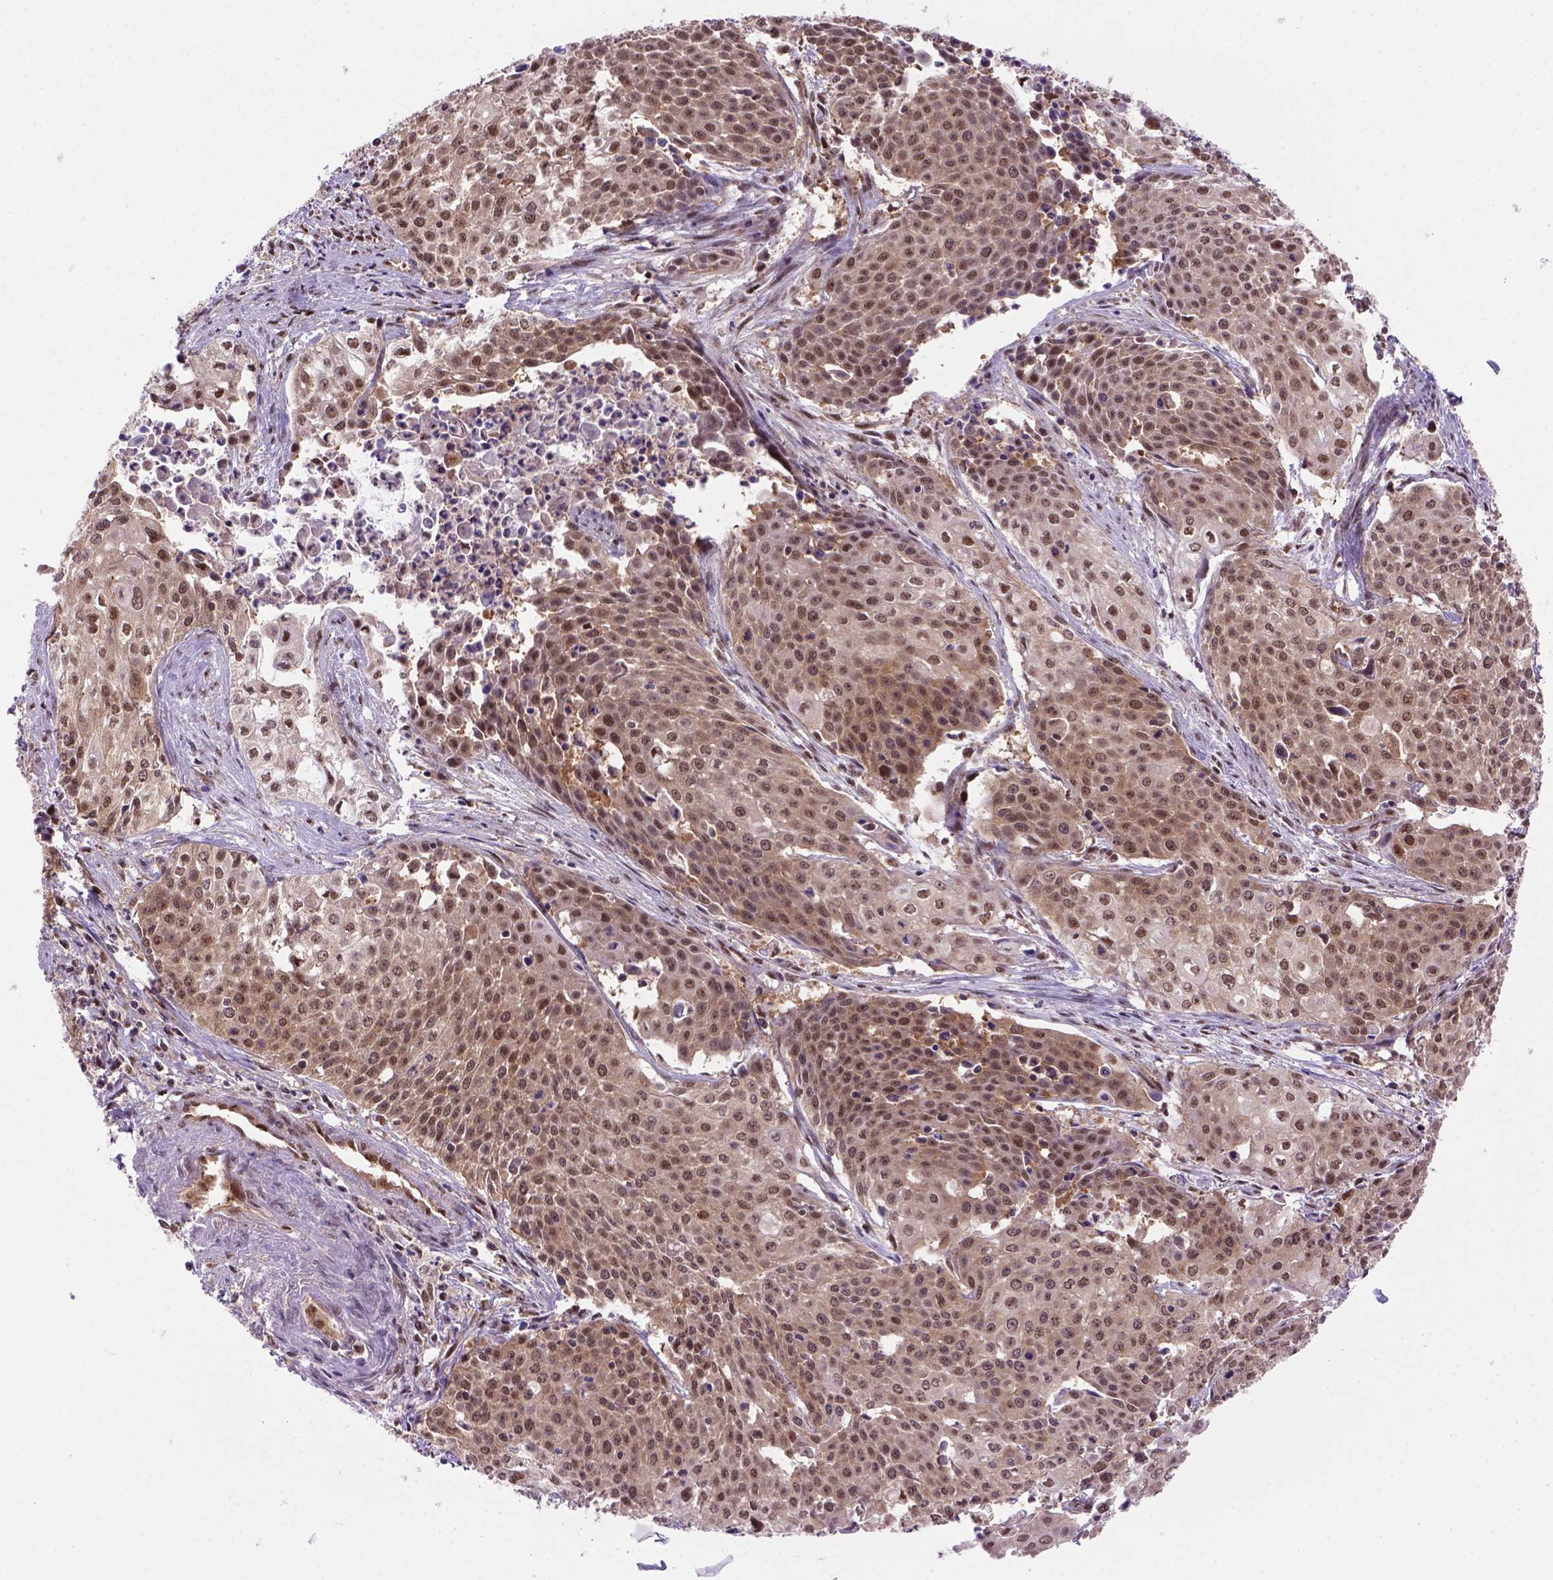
{"staining": {"intensity": "moderate", "quantity": ">75%", "location": "cytoplasmic/membranous,nuclear"}, "tissue": "cervical cancer", "cell_type": "Tumor cells", "image_type": "cancer", "snomed": [{"axis": "morphology", "description": "Squamous cell carcinoma, NOS"}, {"axis": "topography", "description": "Cervix"}], "caption": "Immunohistochemical staining of human cervical squamous cell carcinoma demonstrates medium levels of moderate cytoplasmic/membranous and nuclear protein expression in about >75% of tumor cells.", "gene": "PSMC2", "patient": {"sex": "female", "age": 39}}